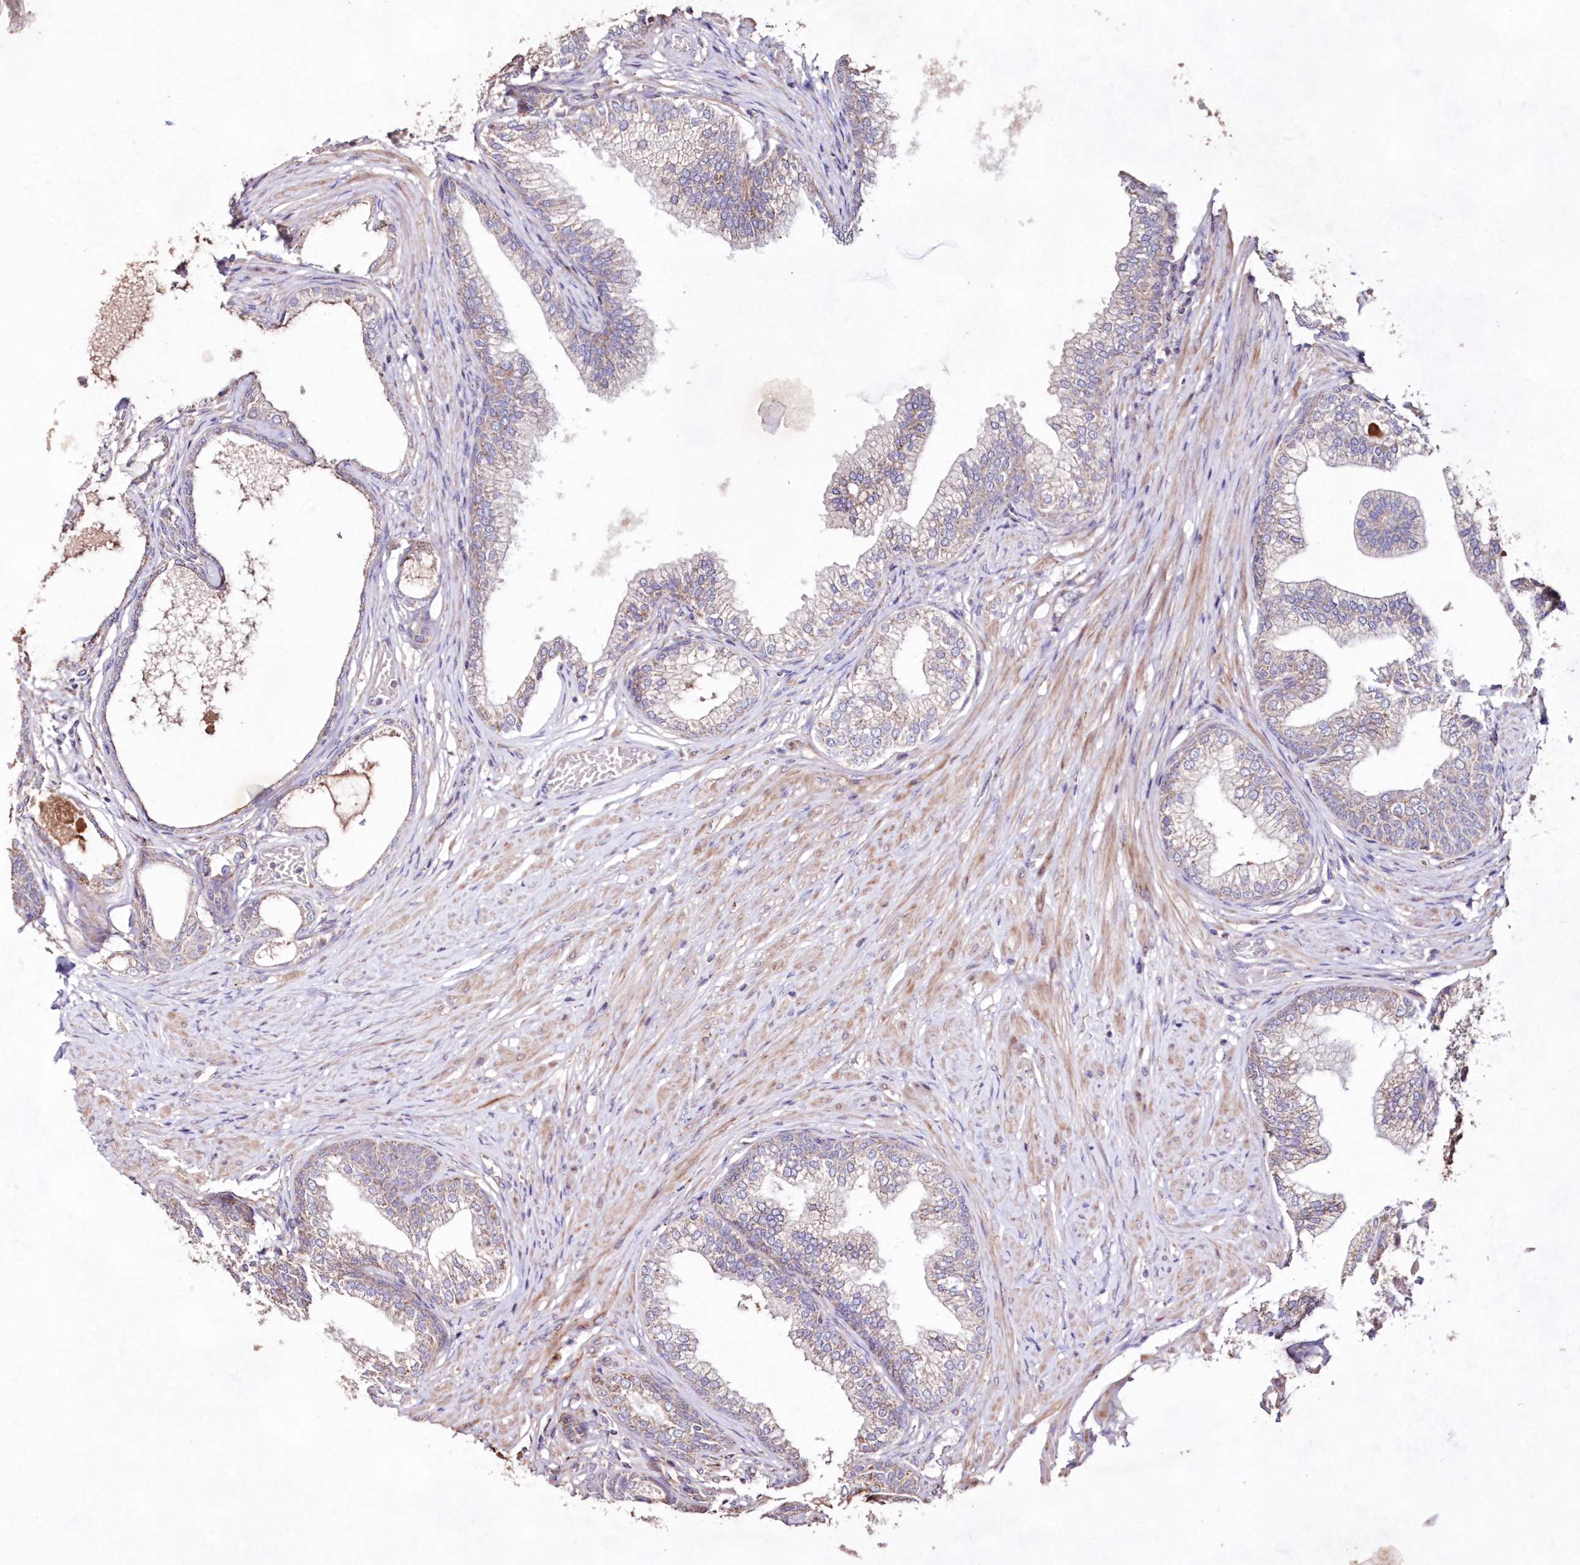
{"staining": {"intensity": "weak", "quantity": "25%-75%", "location": "cytoplasmic/membranous"}, "tissue": "prostate", "cell_type": "Glandular cells", "image_type": "normal", "snomed": [{"axis": "morphology", "description": "Normal tissue, NOS"}, {"axis": "morphology", "description": "Urothelial carcinoma, Low grade"}, {"axis": "topography", "description": "Urinary bladder"}, {"axis": "topography", "description": "Prostate"}], "caption": "Immunohistochemical staining of benign human prostate exhibits weak cytoplasmic/membranous protein staining in about 25%-75% of glandular cells. (DAB IHC, brown staining for protein, blue staining for nuclei).", "gene": "HADHB", "patient": {"sex": "male", "age": 60}}